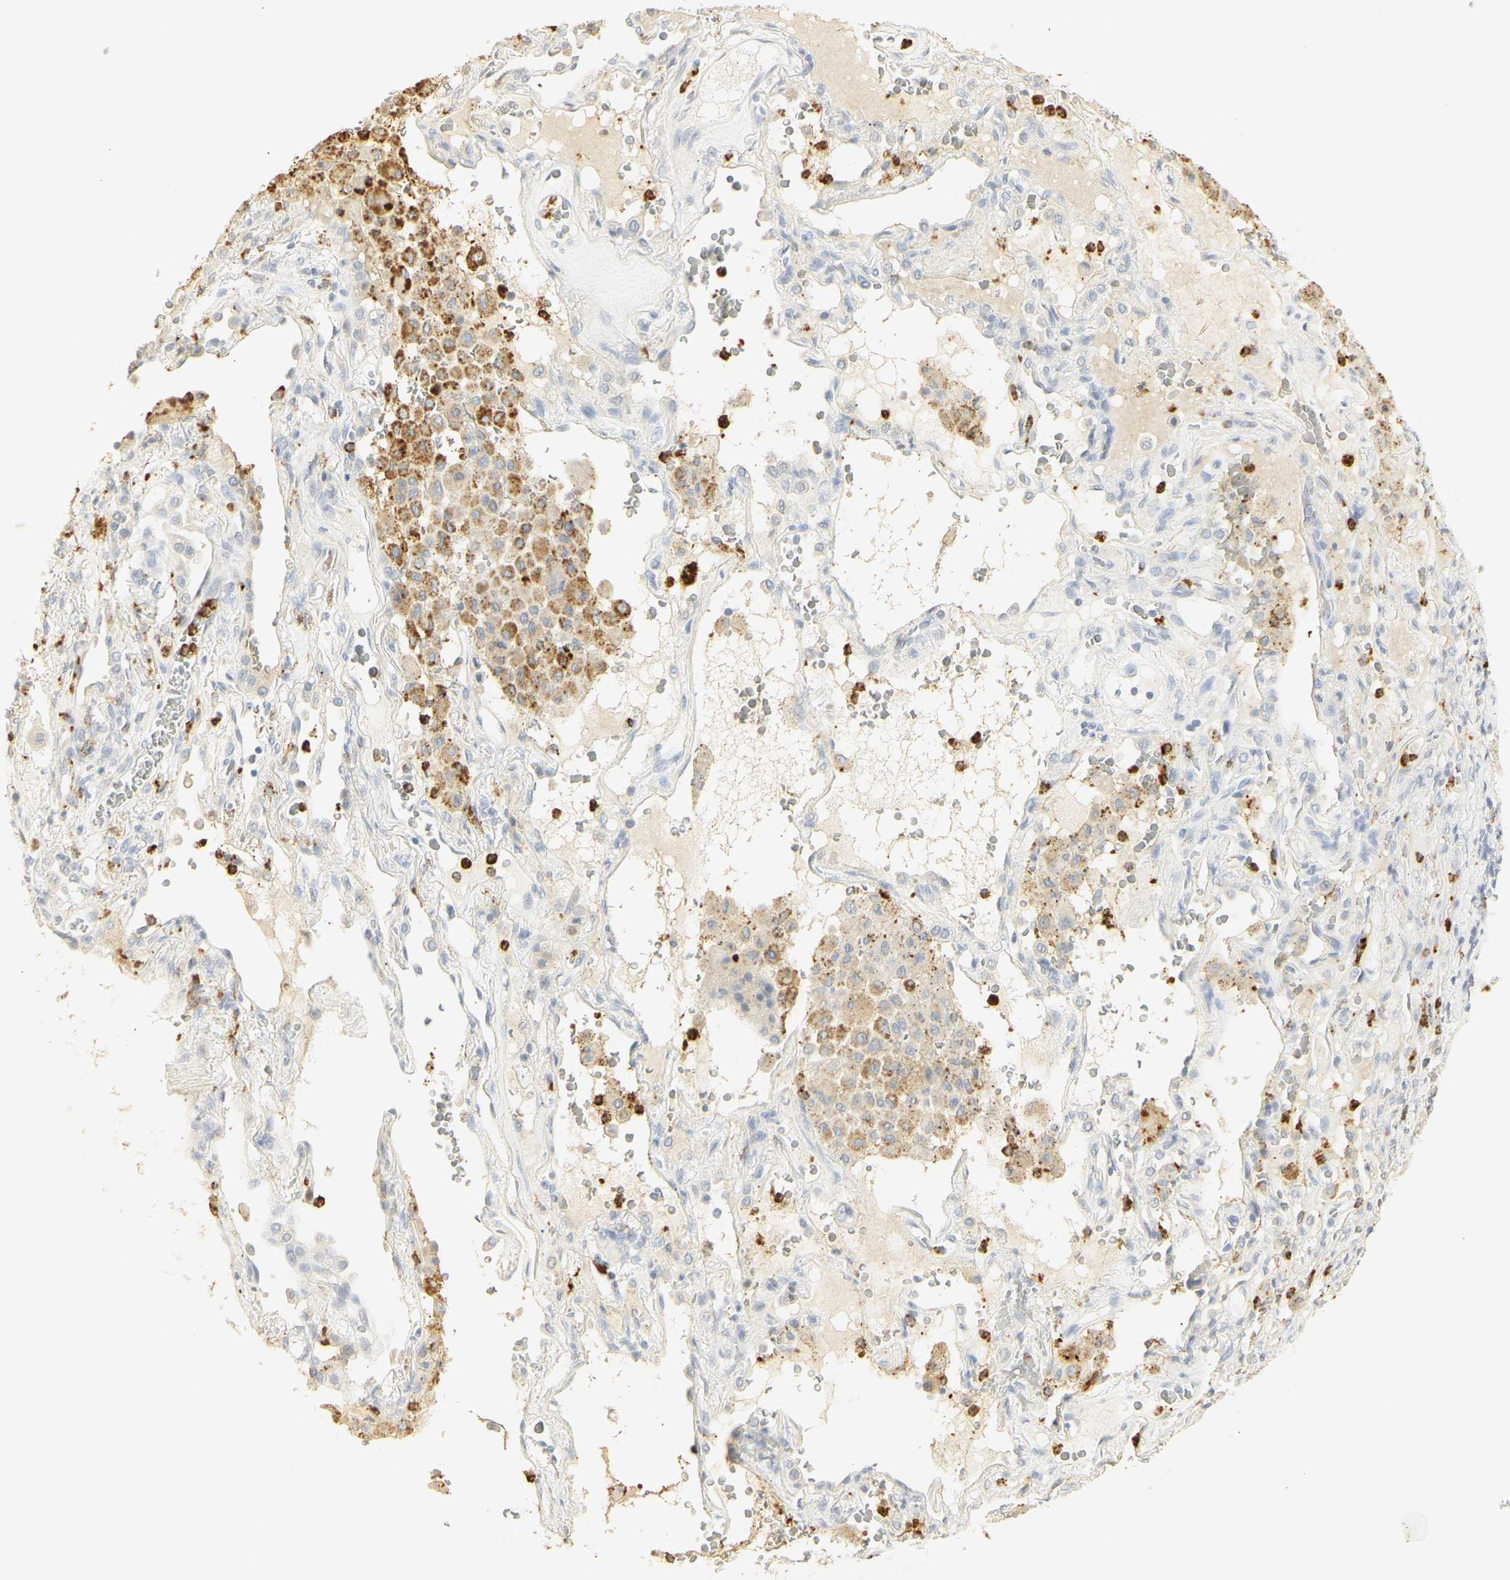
{"staining": {"intensity": "negative", "quantity": "none", "location": "none"}, "tissue": "lung cancer", "cell_type": "Tumor cells", "image_type": "cancer", "snomed": [{"axis": "morphology", "description": "Squamous cell carcinoma, NOS"}, {"axis": "topography", "description": "Lung"}], "caption": "Immunohistochemistry photomicrograph of lung squamous cell carcinoma stained for a protein (brown), which reveals no positivity in tumor cells.", "gene": "MPO", "patient": {"sex": "male", "age": 57}}